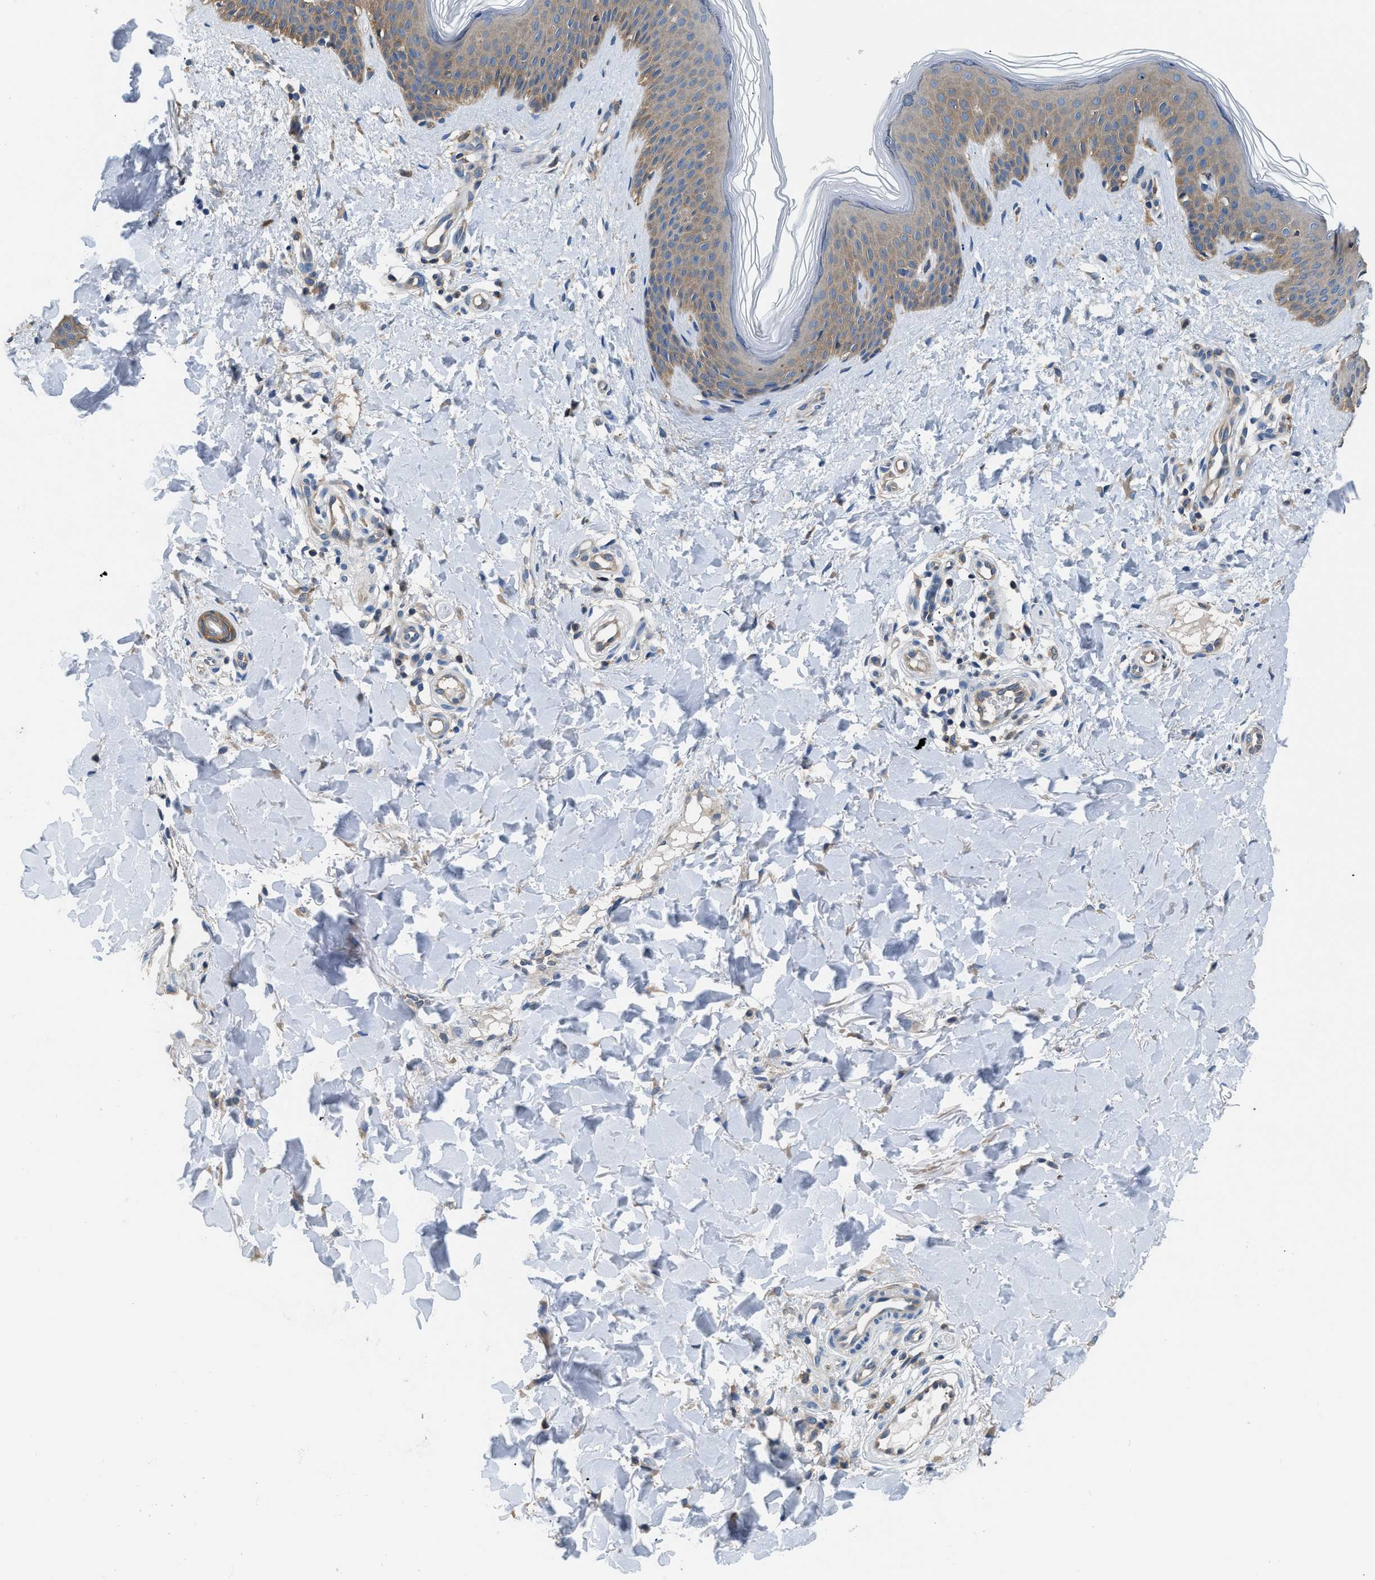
{"staining": {"intensity": "negative", "quantity": "none", "location": "none"}, "tissue": "skin", "cell_type": "Fibroblasts", "image_type": "normal", "snomed": [{"axis": "morphology", "description": "Normal tissue, NOS"}, {"axis": "topography", "description": "Skin"}], "caption": "Normal skin was stained to show a protein in brown. There is no significant positivity in fibroblasts. (IHC, brightfield microscopy, high magnification).", "gene": "PKM", "patient": {"sex": "male", "age": 41}}